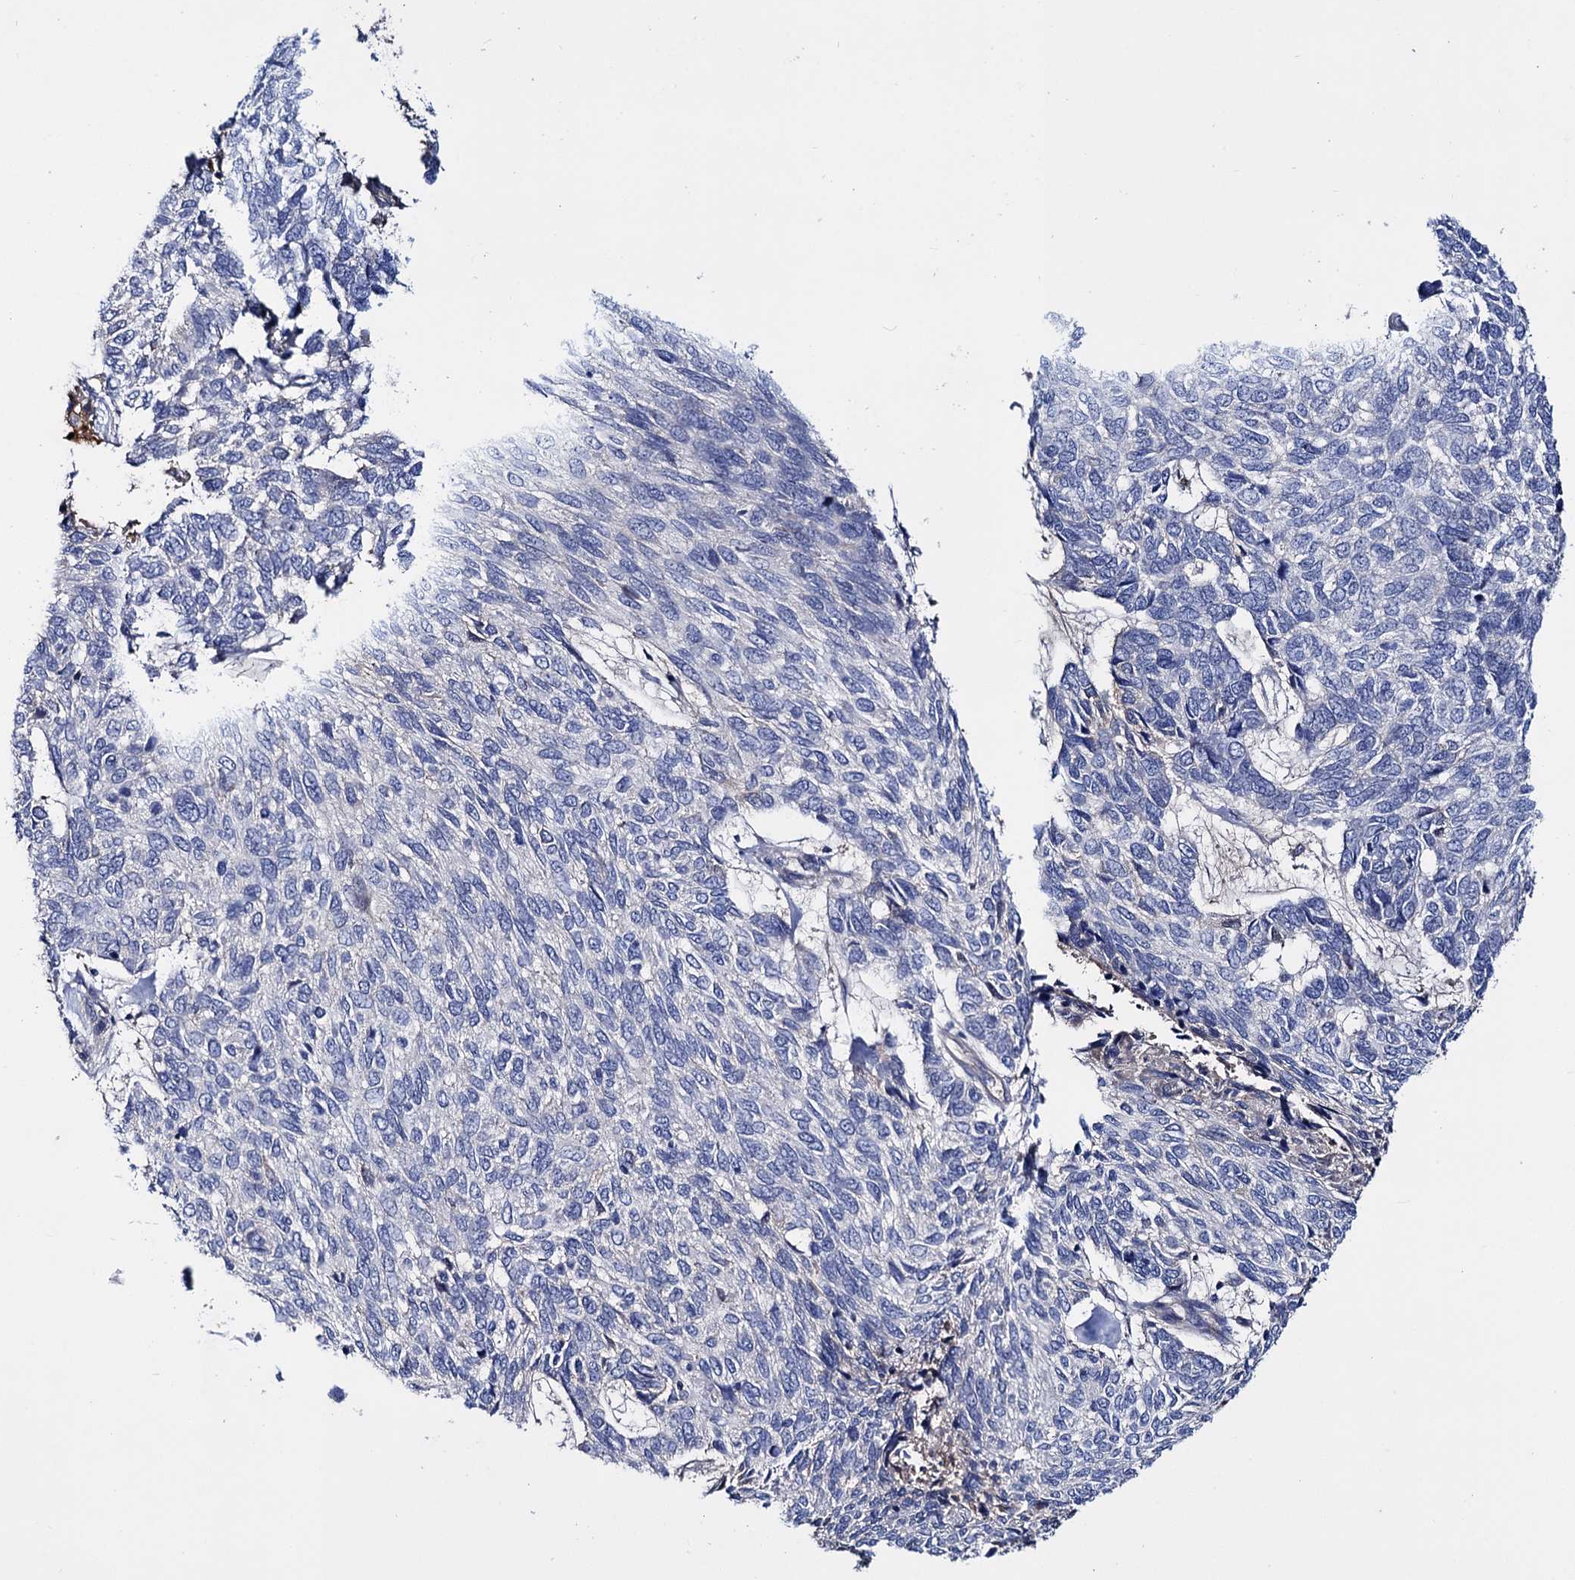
{"staining": {"intensity": "negative", "quantity": "none", "location": "none"}, "tissue": "skin cancer", "cell_type": "Tumor cells", "image_type": "cancer", "snomed": [{"axis": "morphology", "description": "Basal cell carcinoma"}, {"axis": "topography", "description": "Skin"}], "caption": "DAB (3,3'-diaminobenzidine) immunohistochemical staining of human skin cancer (basal cell carcinoma) displays no significant staining in tumor cells. (DAB (3,3'-diaminobenzidine) immunohistochemistry visualized using brightfield microscopy, high magnification).", "gene": "PPP1R32", "patient": {"sex": "female", "age": 65}}